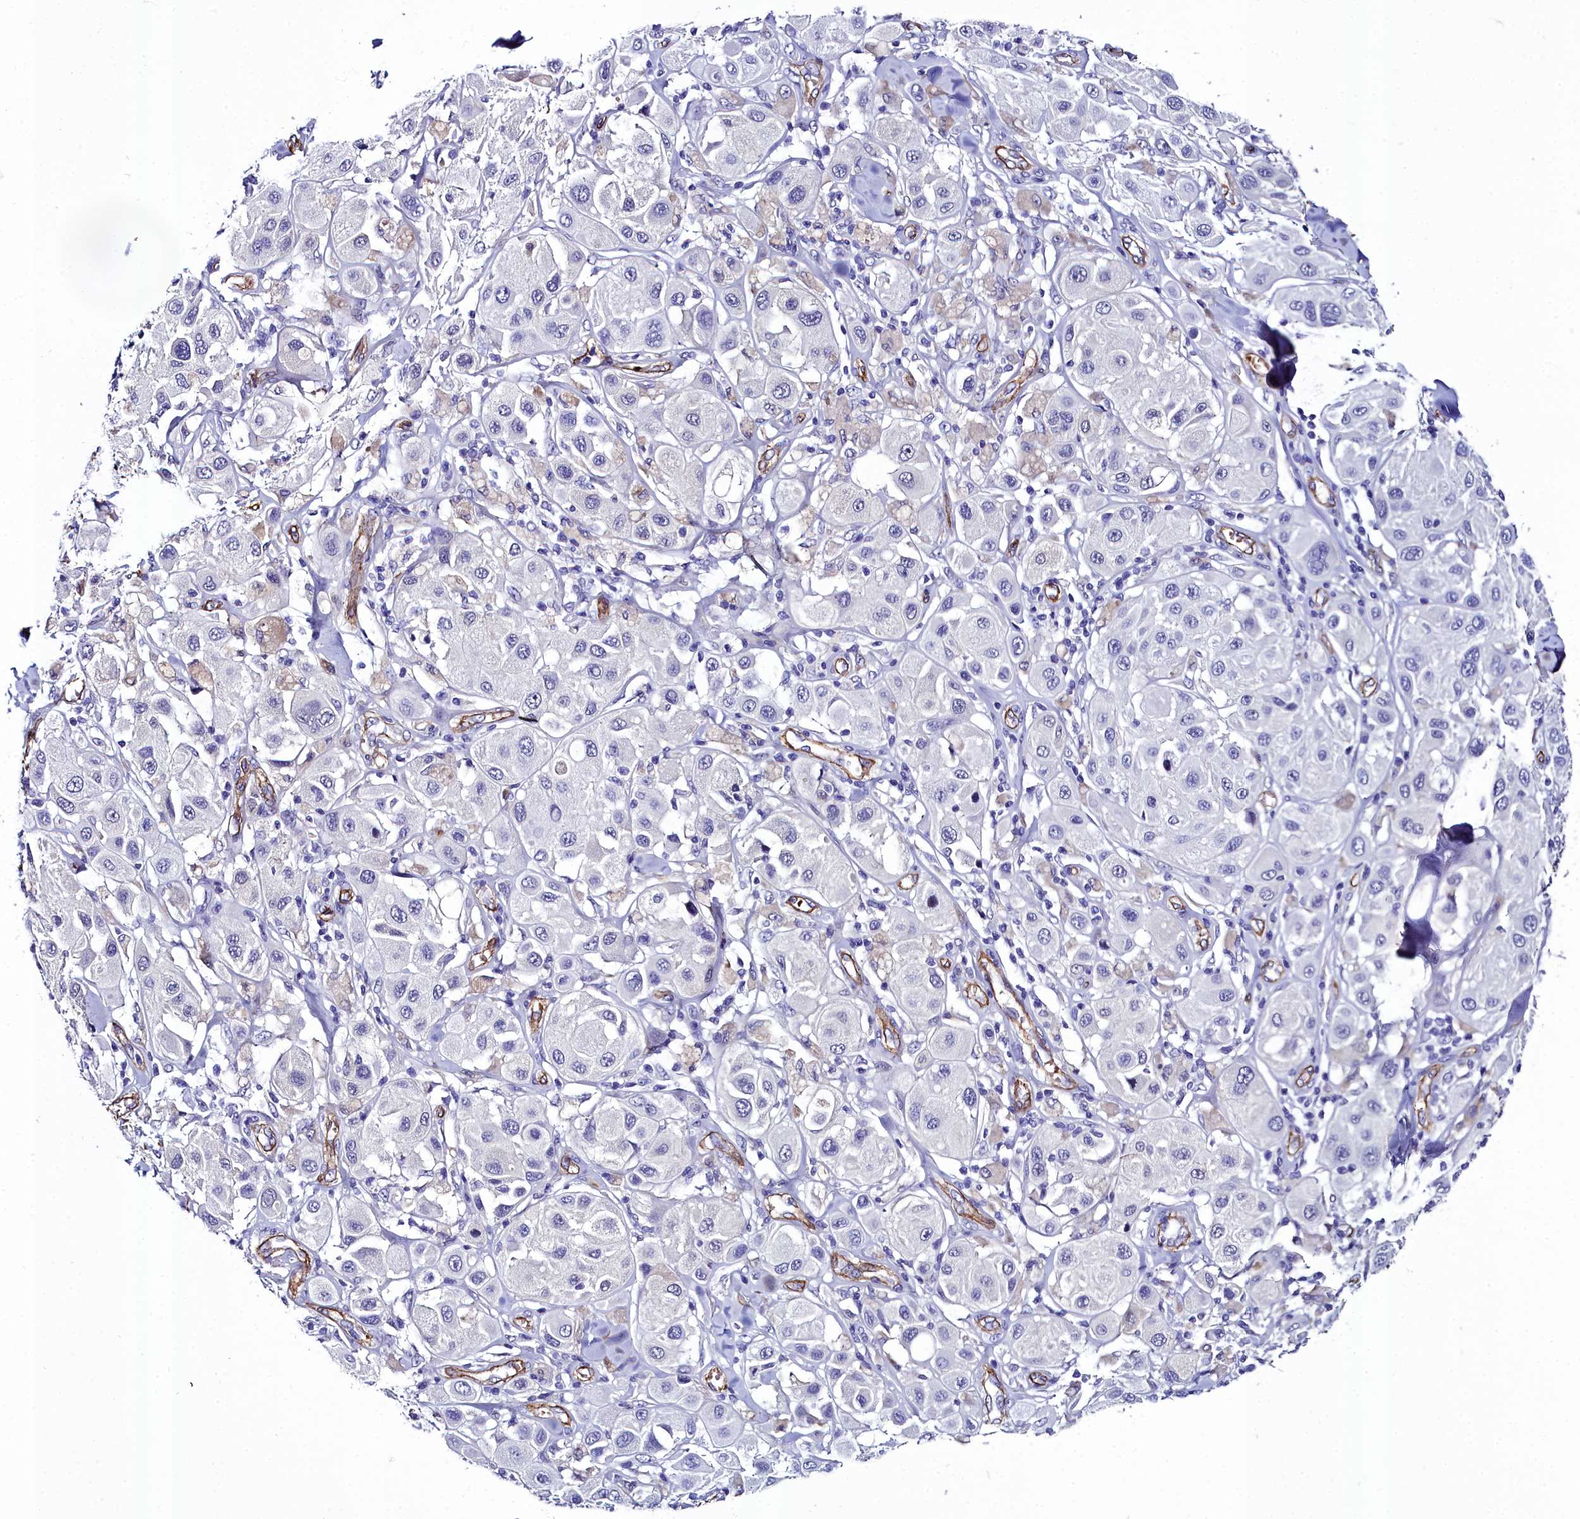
{"staining": {"intensity": "negative", "quantity": "none", "location": "none"}, "tissue": "melanoma", "cell_type": "Tumor cells", "image_type": "cancer", "snomed": [{"axis": "morphology", "description": "Malignant melanoma, Metastatic site"}, {"axis": "topography", "description": "Skin"}], "caption": "Image shows no significant protein staining in tumor cells of melanoma.", "gene": "CYP4F11", "patient": {"sex": "male", "age": 41}}